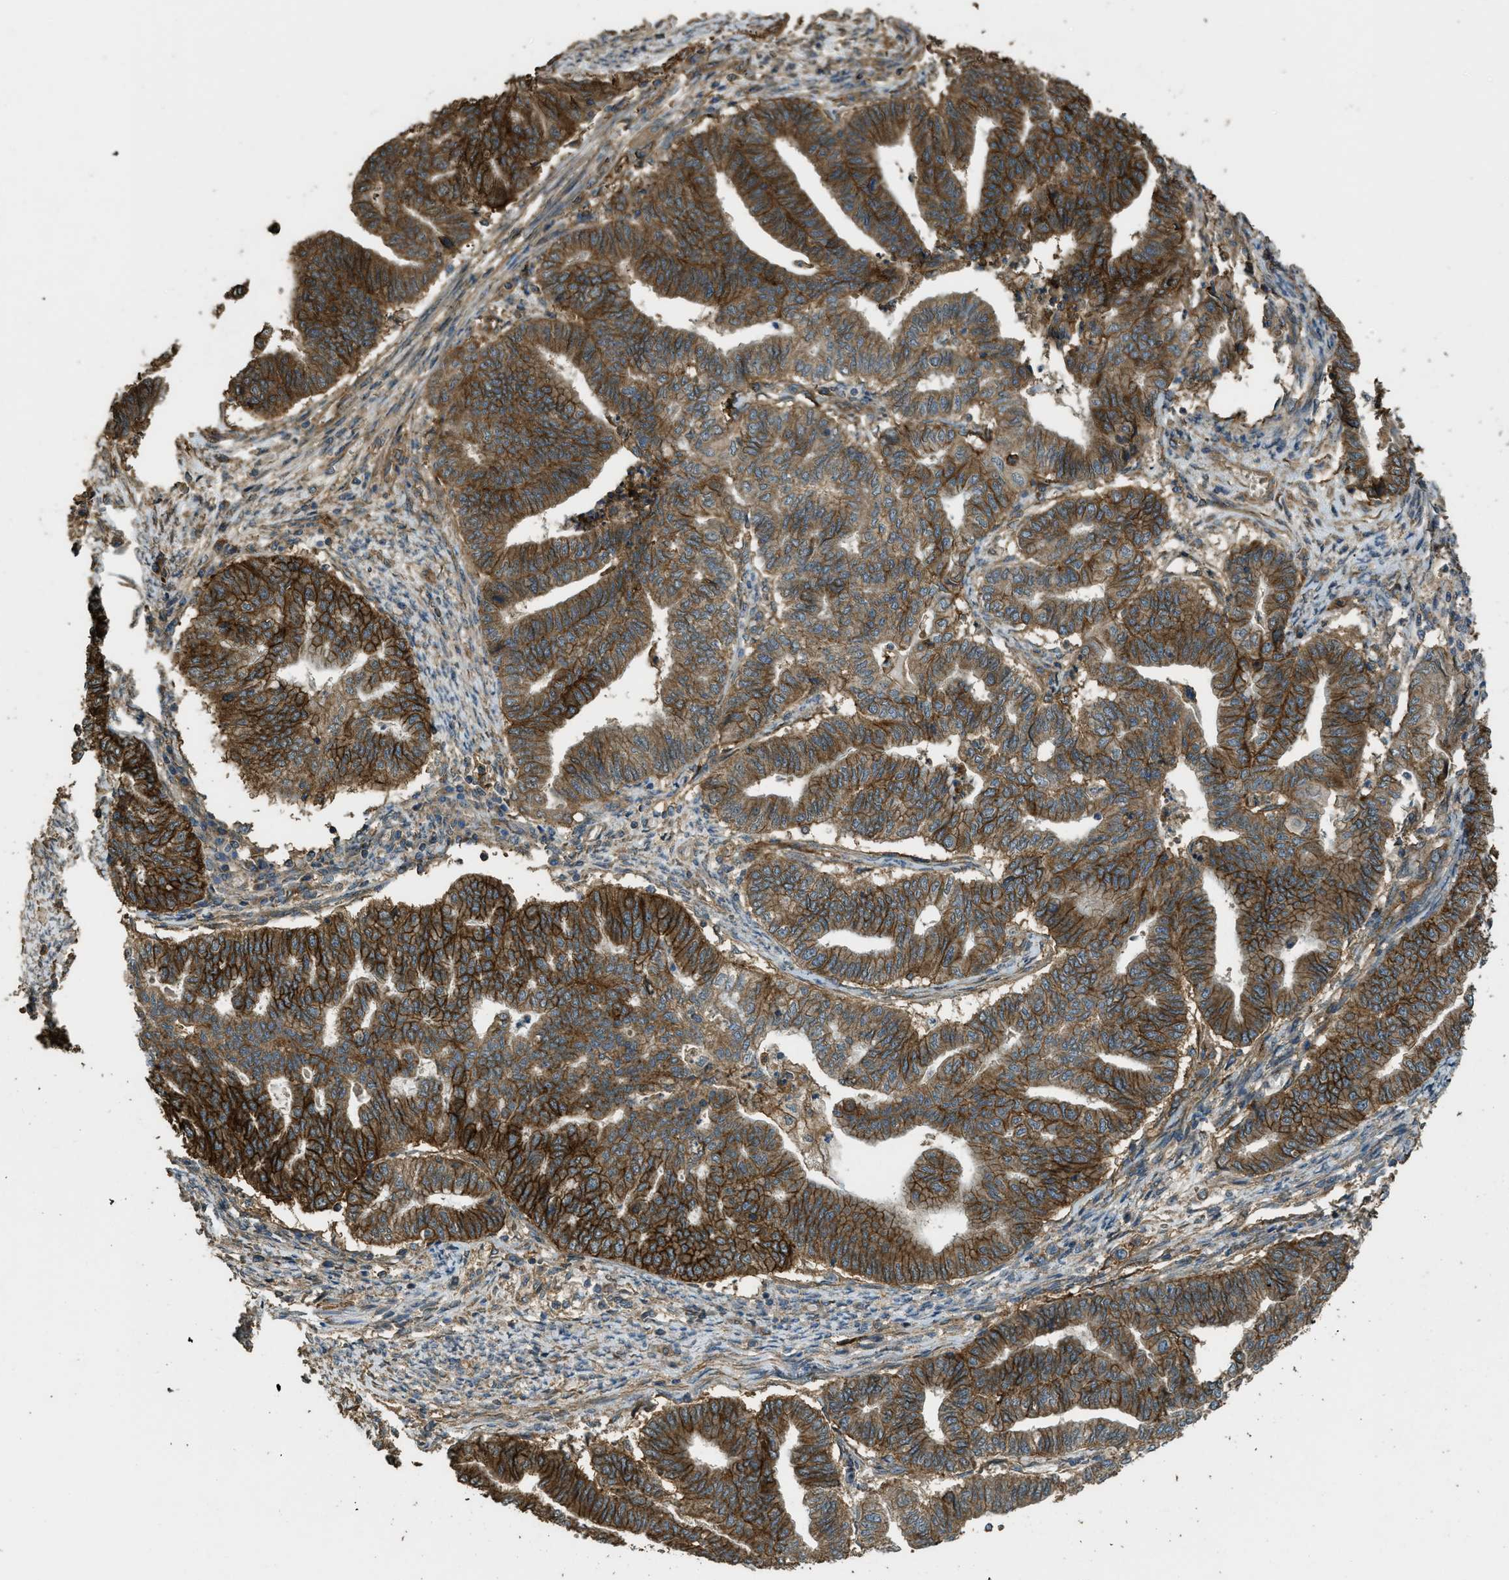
{"staining": {"intensity": "strong", "quantity": ">75%", "location": "cytoplasmic/membranous"}, "tissue": "endometrial cancer", "cell_type": "Tumor cells", "image_type": "cancer", "snomed": [{"axis": "morphology", "description": "Adenocarcinoma, NOS"}, {"axis": "topography", "description": "Endometrium"}], "caption": "Endometrial cancer tissue shows strong cytoplasmic/membranous positivity in about >75% of tumor cells, visualized by immunohistochemistry.", "gene": "CD276", "patient": {"sex": "female", "age": 79}}